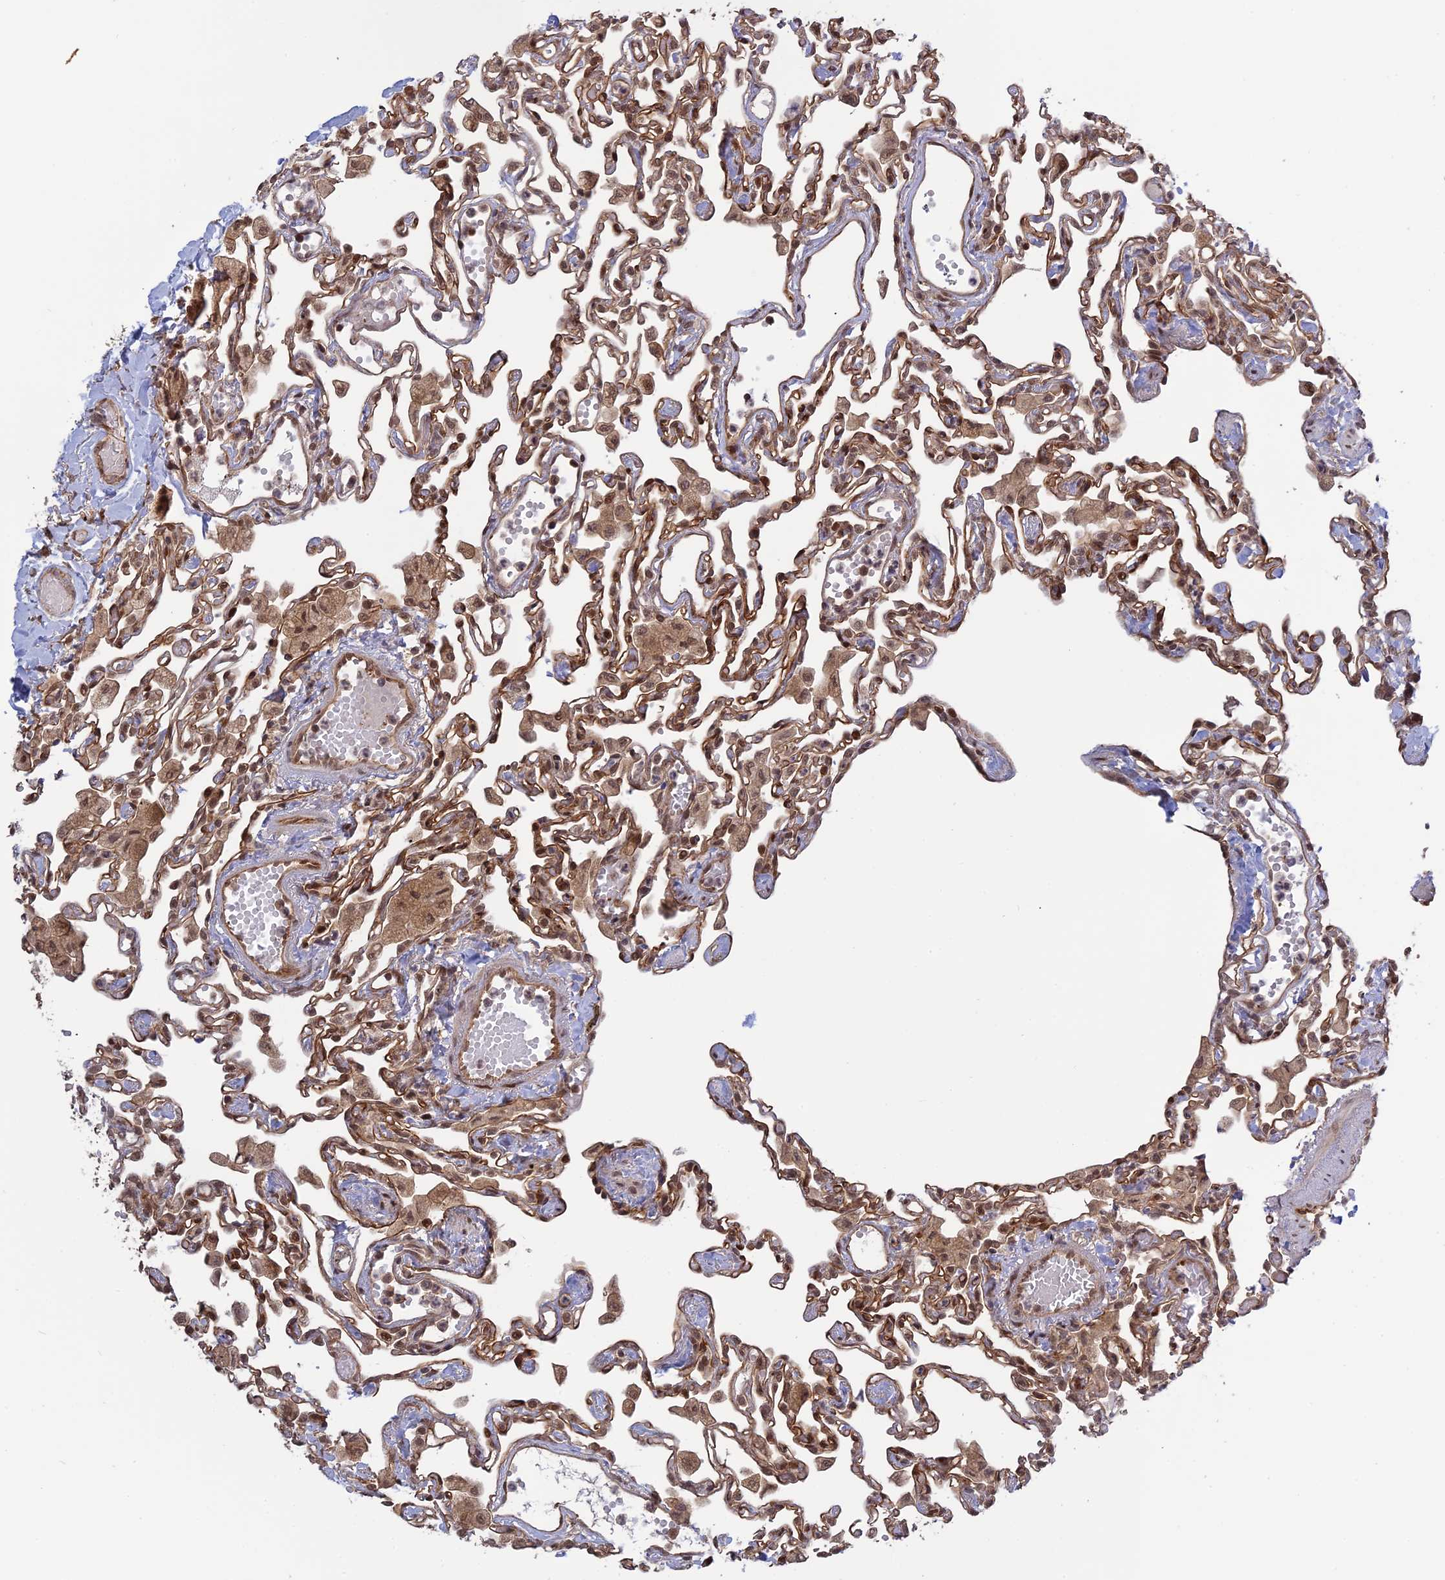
{"staining": {"intensity": "moderate", "quantity": ">75%", "location": "cytoplasmic/membranous,nuclear"}, "tissue": "lung", "cell_type": "Alveolar cells", "image_type": "normal", "snomed": [{"axis": "morphology", "description": "Normal tissue, NOS"}, {"axis": "topography", "description": "Bronchus"}, {"axis": "topography", "description": "Lung"}], "caption": "DAB immunohistochemical staining of unremarkable human lung reveals moderate cytoplasmic/membranous,nuclear protein positivity in approximately >75% of alveolar cells.", "gene": "PKIG", "patient": {"sex": "female", "age": 49}}